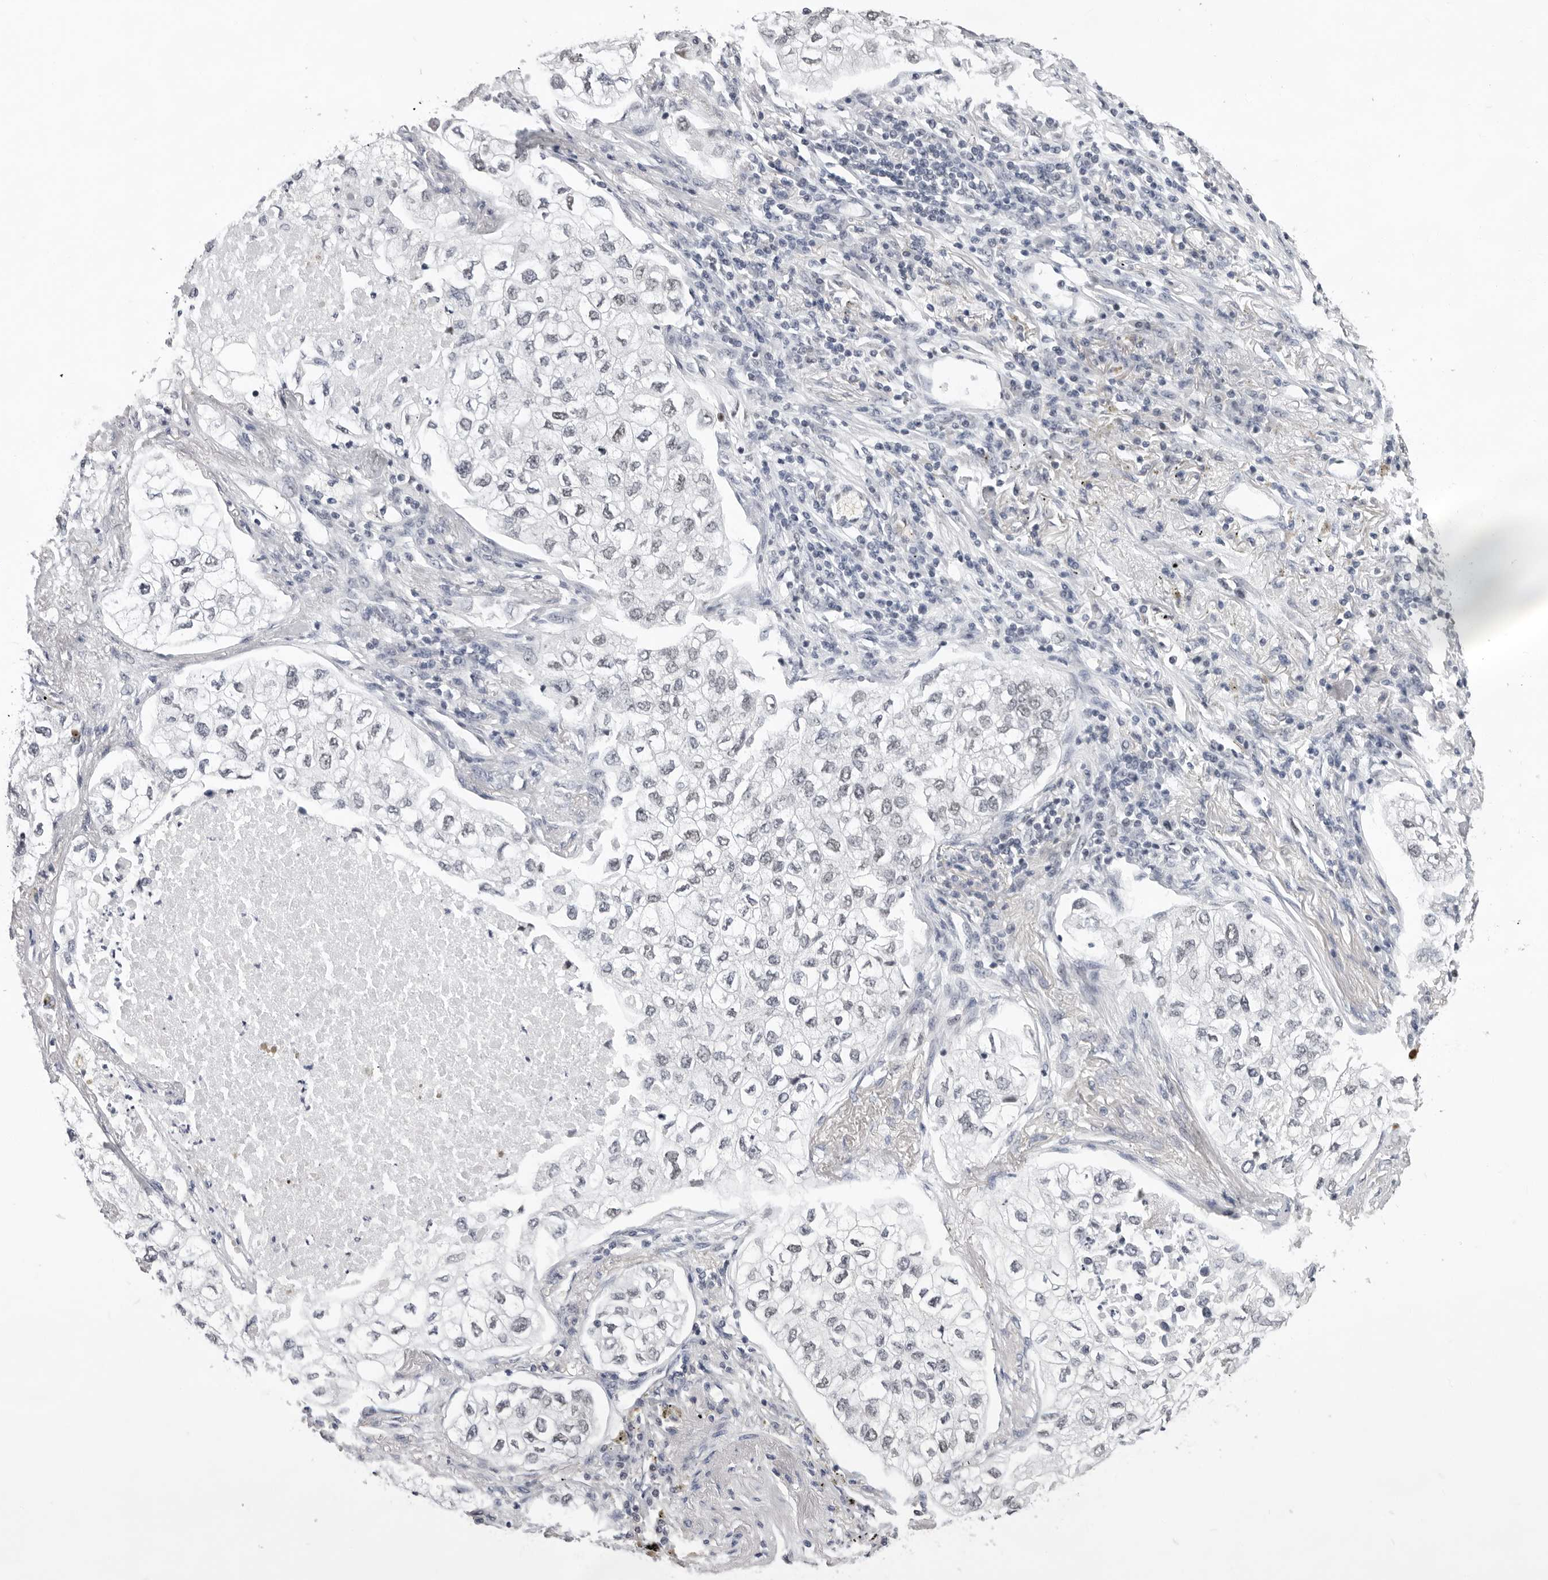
{"staining": {"intensity": "moderate", "quantity": "<25%", "location": "nuclear"}, "tissue": "lung cancer", "cell_type": "Tumor cells", "image_type": "cancer", "snomed": [{"axis": "morphology", "description": "Adenocarcinoma, NOS"}, {"axis": "topography", "description": "Lung"}], "caption": "Tumor cells demonstrate low levels of moderate nuclear positivity in approximately <25% of cells in human lung cancer.", "gene": "USP1", "patient": {"sex": "male", "age": 63}}